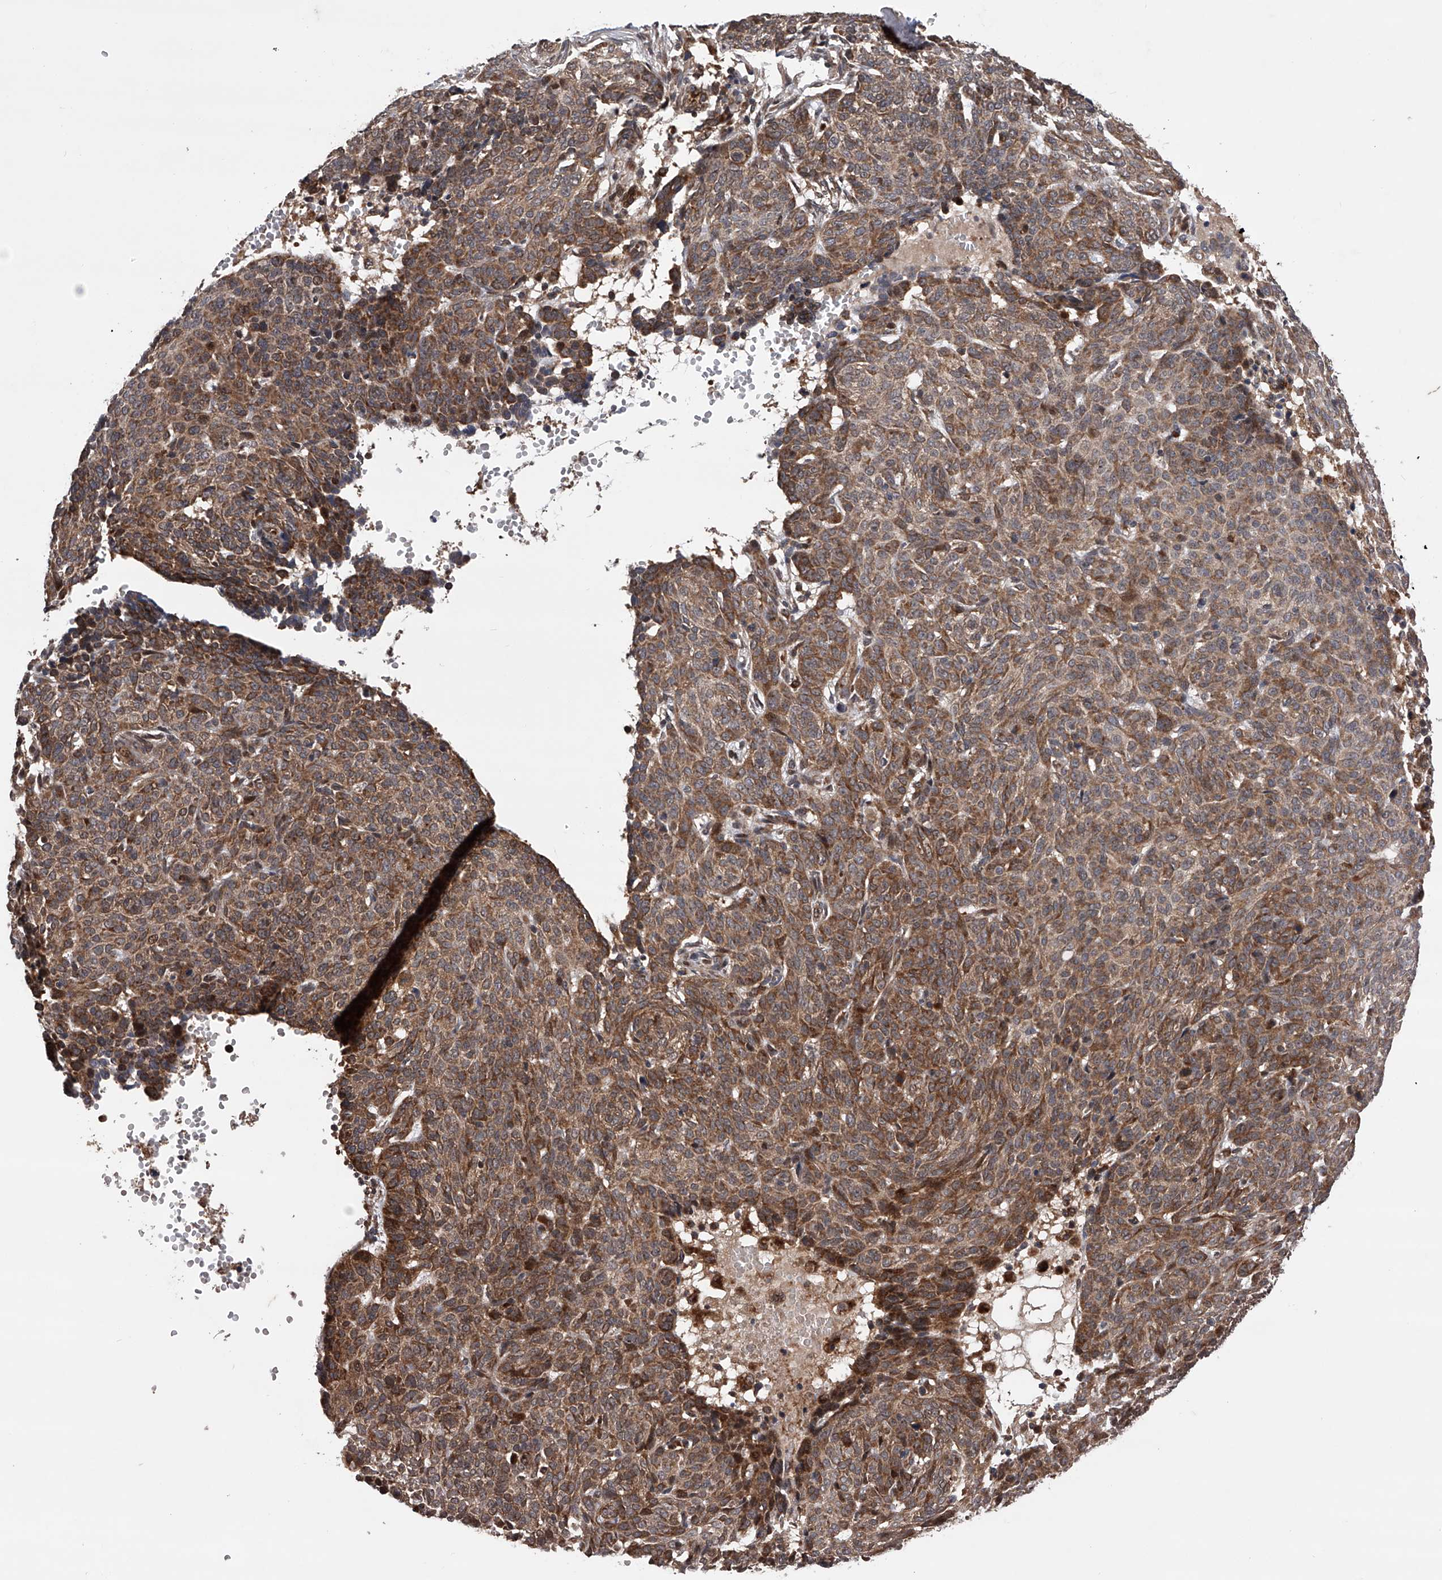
{"staining": {"intensity": "moderate", "quantity": ">75%", "location": "cytoplasmic/membranous"}, "tissue": "skin cancer", "cell_type": "Tumor cells", "image_type": "cancer", "snomed": [{"axis": "morphology", "description": "Basal cell carcinoma"}, {"axis": "topography", "description": "Skin"}], "caption": "Immunohistochemical staining of human basal cell carcinoma (skin) exhibits medium levels of moderate cytoplasmic/membranous protein expression in about >75% of tumor cells.", "gene": "MAP3K11", "patient": {"sex": "male", "age": 85}}